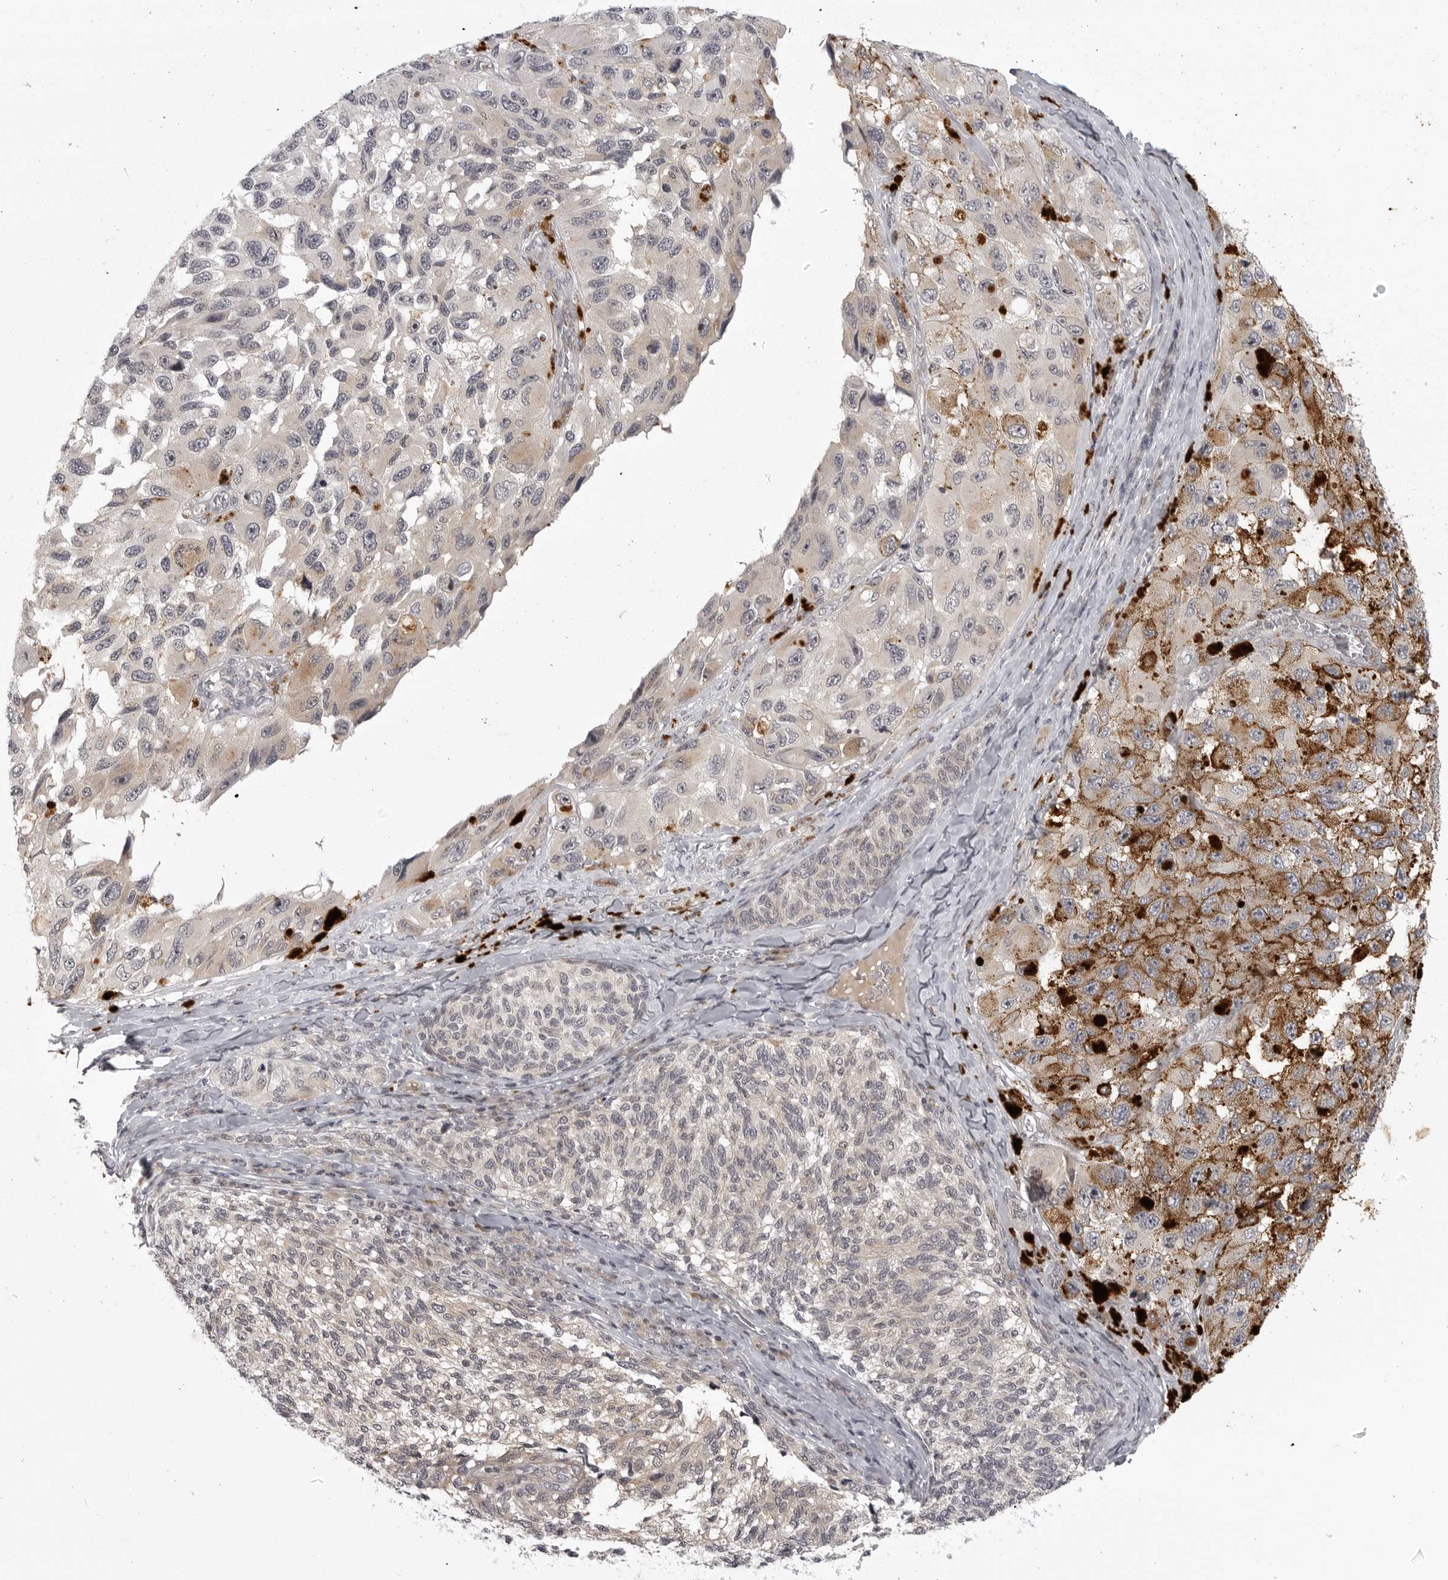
{"staining": {"intensity": "negative", "quantity": "none", "location": "none"}, "tissue": "melanoma", "cell_type": "Tumor cells", "image_type": "cancer", "snomed": [{"axis": "morphology", "description": "Malignant melanoma, NOS"}, {"axis": "topography", "description": "Skin"}], "caption": "This is an IHC histopathology image of human melanoma. There is no positivity in tumor cells.", "gene": "CD300LD", "patient": {"sex": "female", "age": 73}}